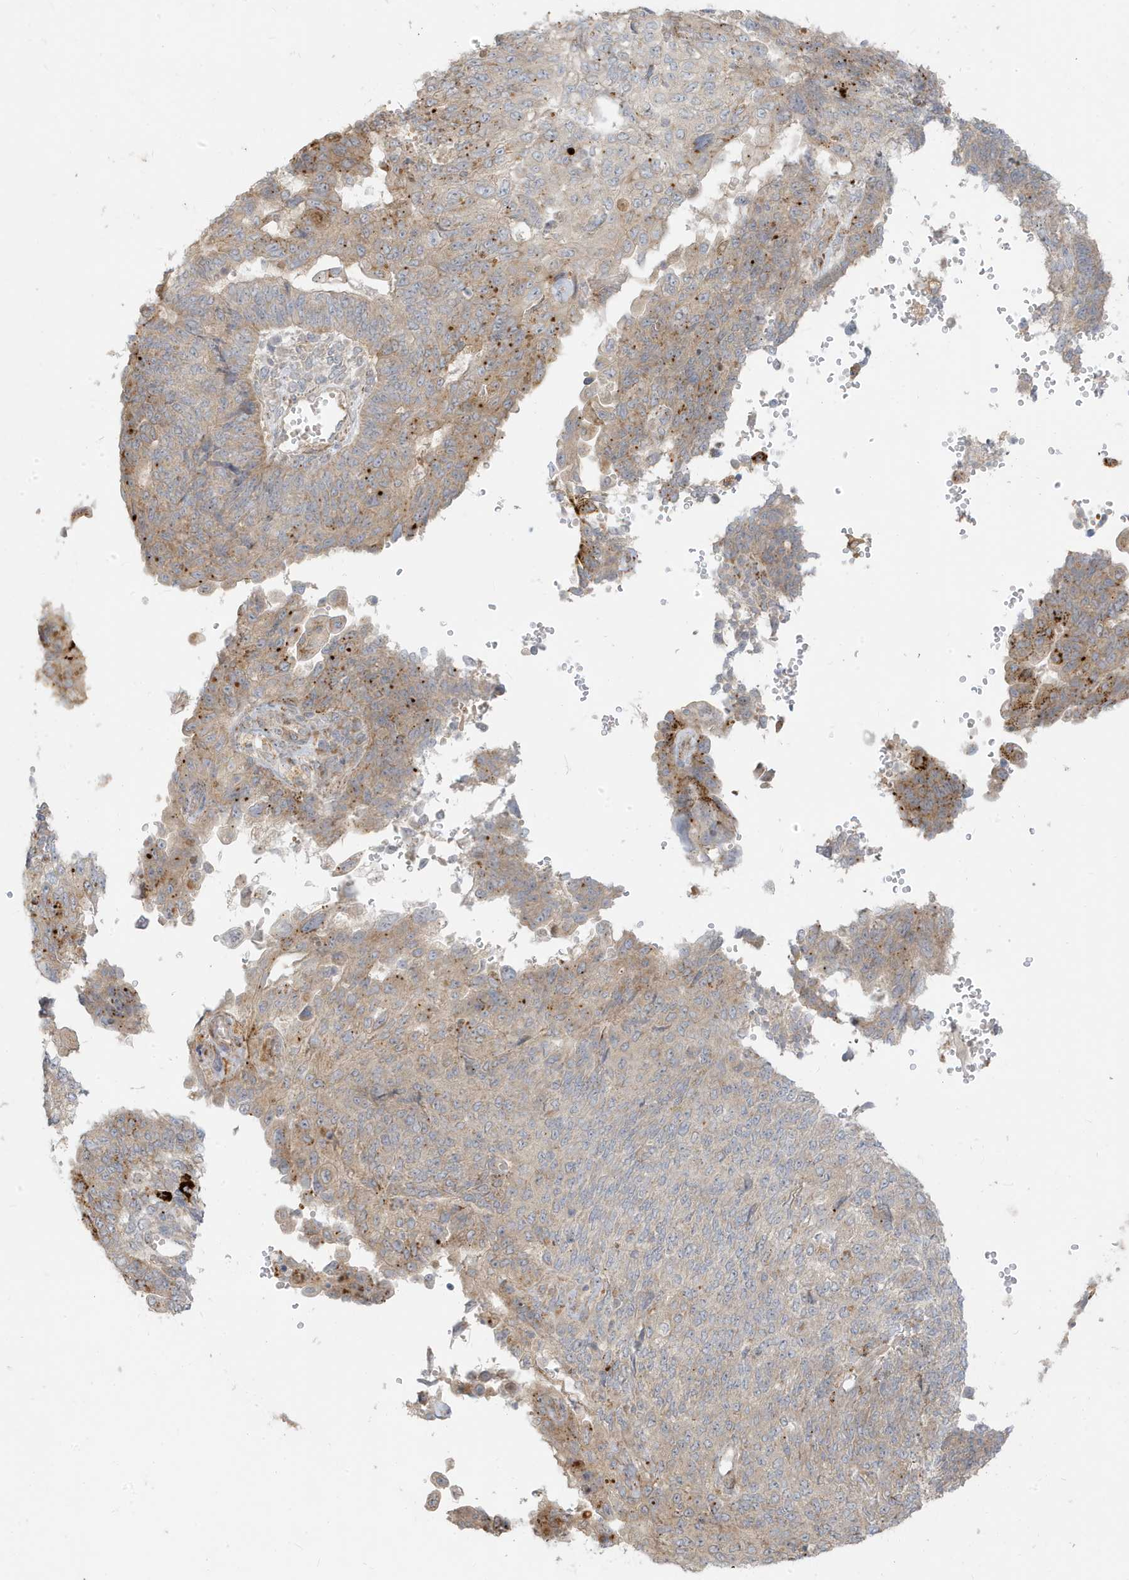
{"staining": {"intensity": "moderate", "quantity": "<25%", "location": "cytoplasmic/membranous"}, "tissue": "endometrial cancer", "cell_type": "Tumor cells", "image_type": "cancer", "snomed": [{"axis": "morphology", "description": "Adenocarcinoma, NOS"}, {"axis": "topography", "description": "Endometrium"}], "caption": "High-magnification brightfield microscopy of endometrial cancer stained with DAB (3,3'-diaminobenzidine) (brown) and counterstained with hematoxylin (blue). tumor cells exhibit moderate cytoplasmic/membranous expression is identified in approximately<25% of cells.", "gene": "MCOLN1", "patient": {"sex": "female", "age": 32}}